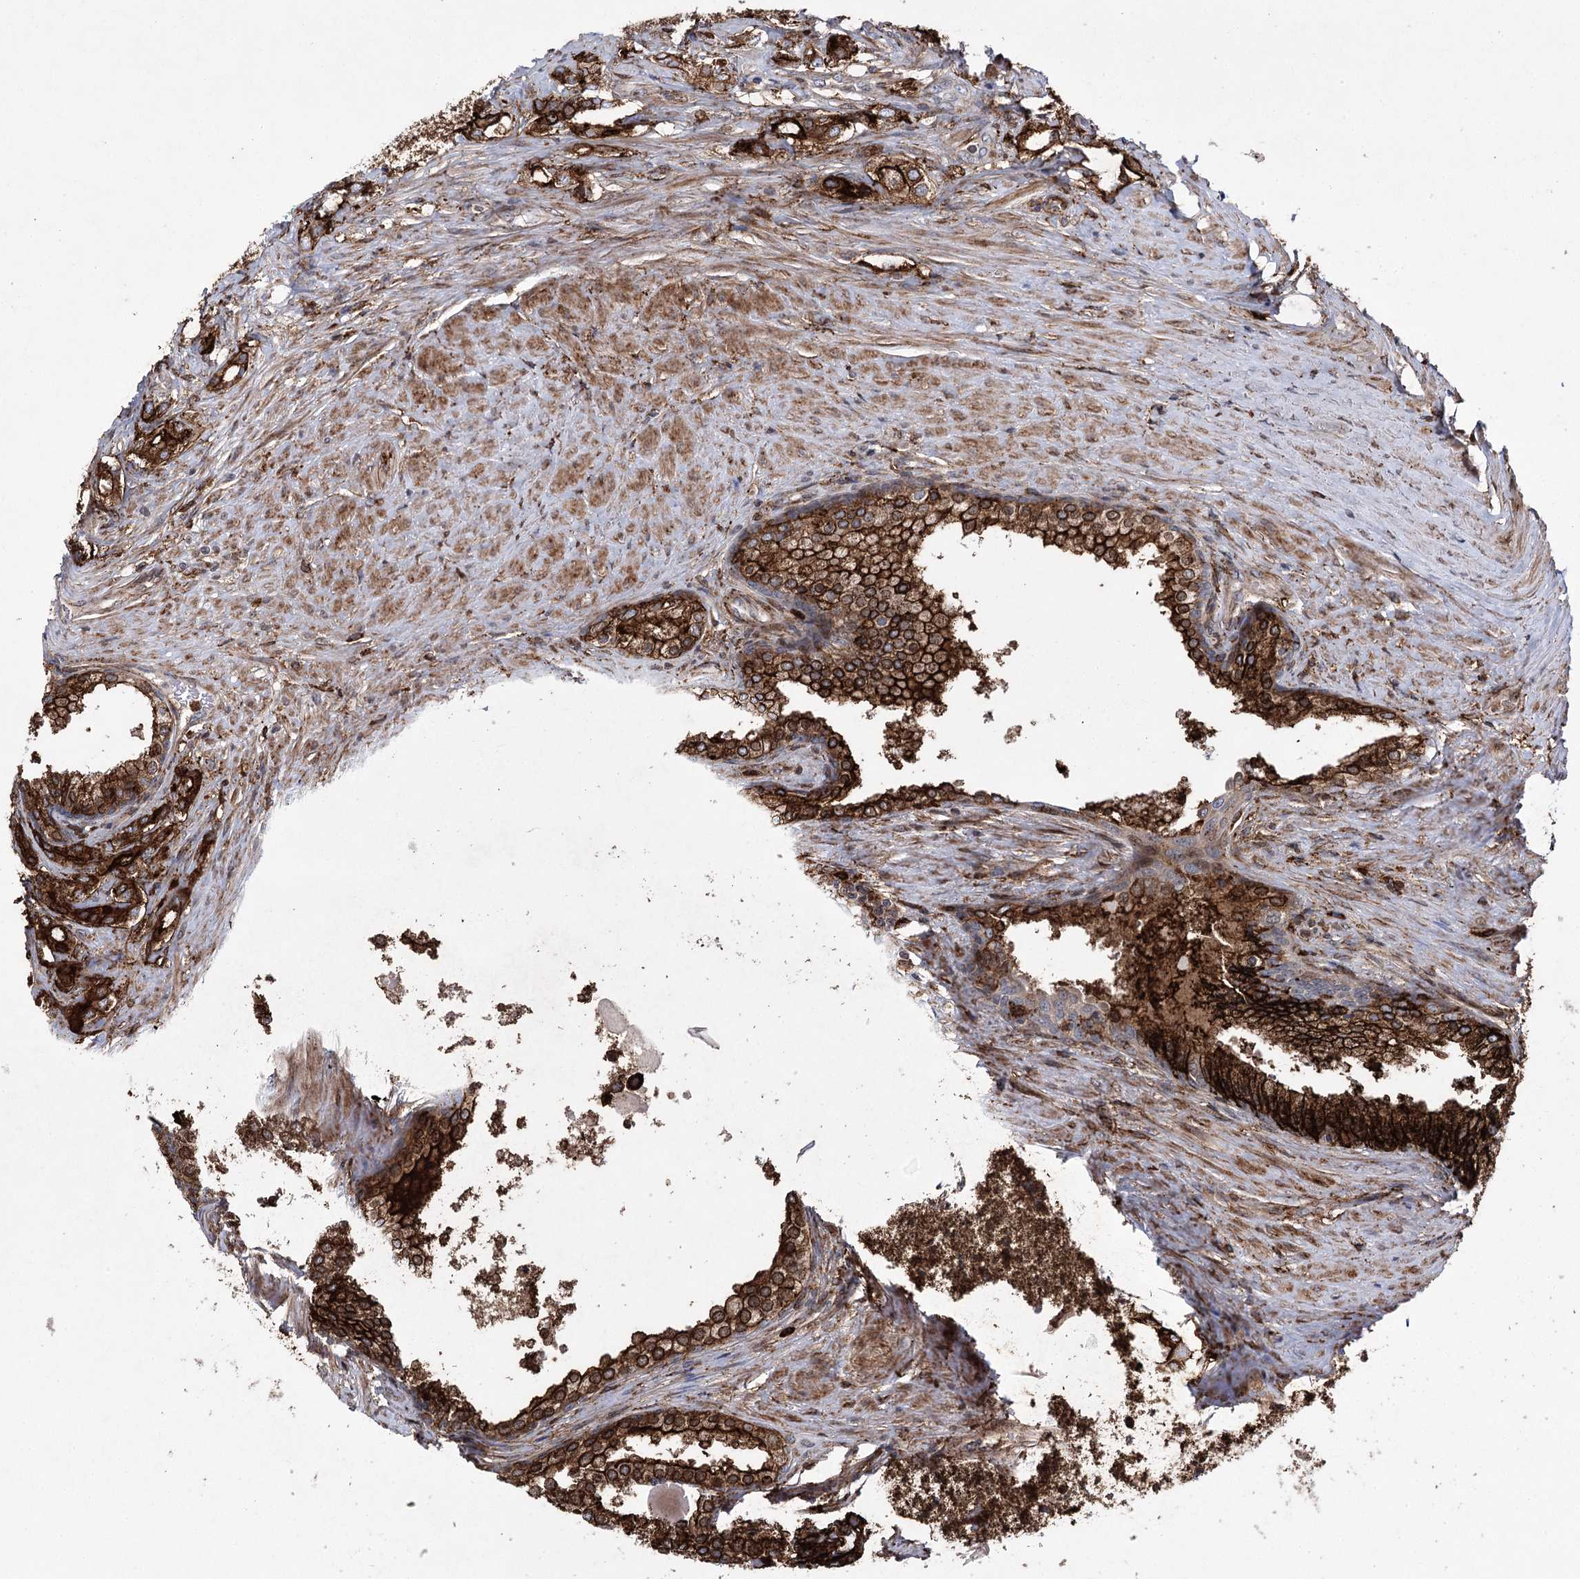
{"staining": {"intensity": "strong", "quantity": ">75%", "location": "cytoplasmic/membranous"}, "tissue": "prostate cancer", "cell_type": "Tumor cells", "image_type": "cancer", "snomed": [{"axis": "morphology", "description": "Adenocarcinoma, High grade"}, {"axis": "topography", "description": "Prostate"}], "caption": "A brown stain labels strong cytoplasmic/membranous expression of a protein in prostate adenocarcinoma (high-grade) tumor cells. The staining was performed using DAB, with brown indicating positive protein expression. Nuclei are stained blue with hematoxylin.", "gene": "DCUN1D4", "patient": {"sex": "male", "age": 63}}